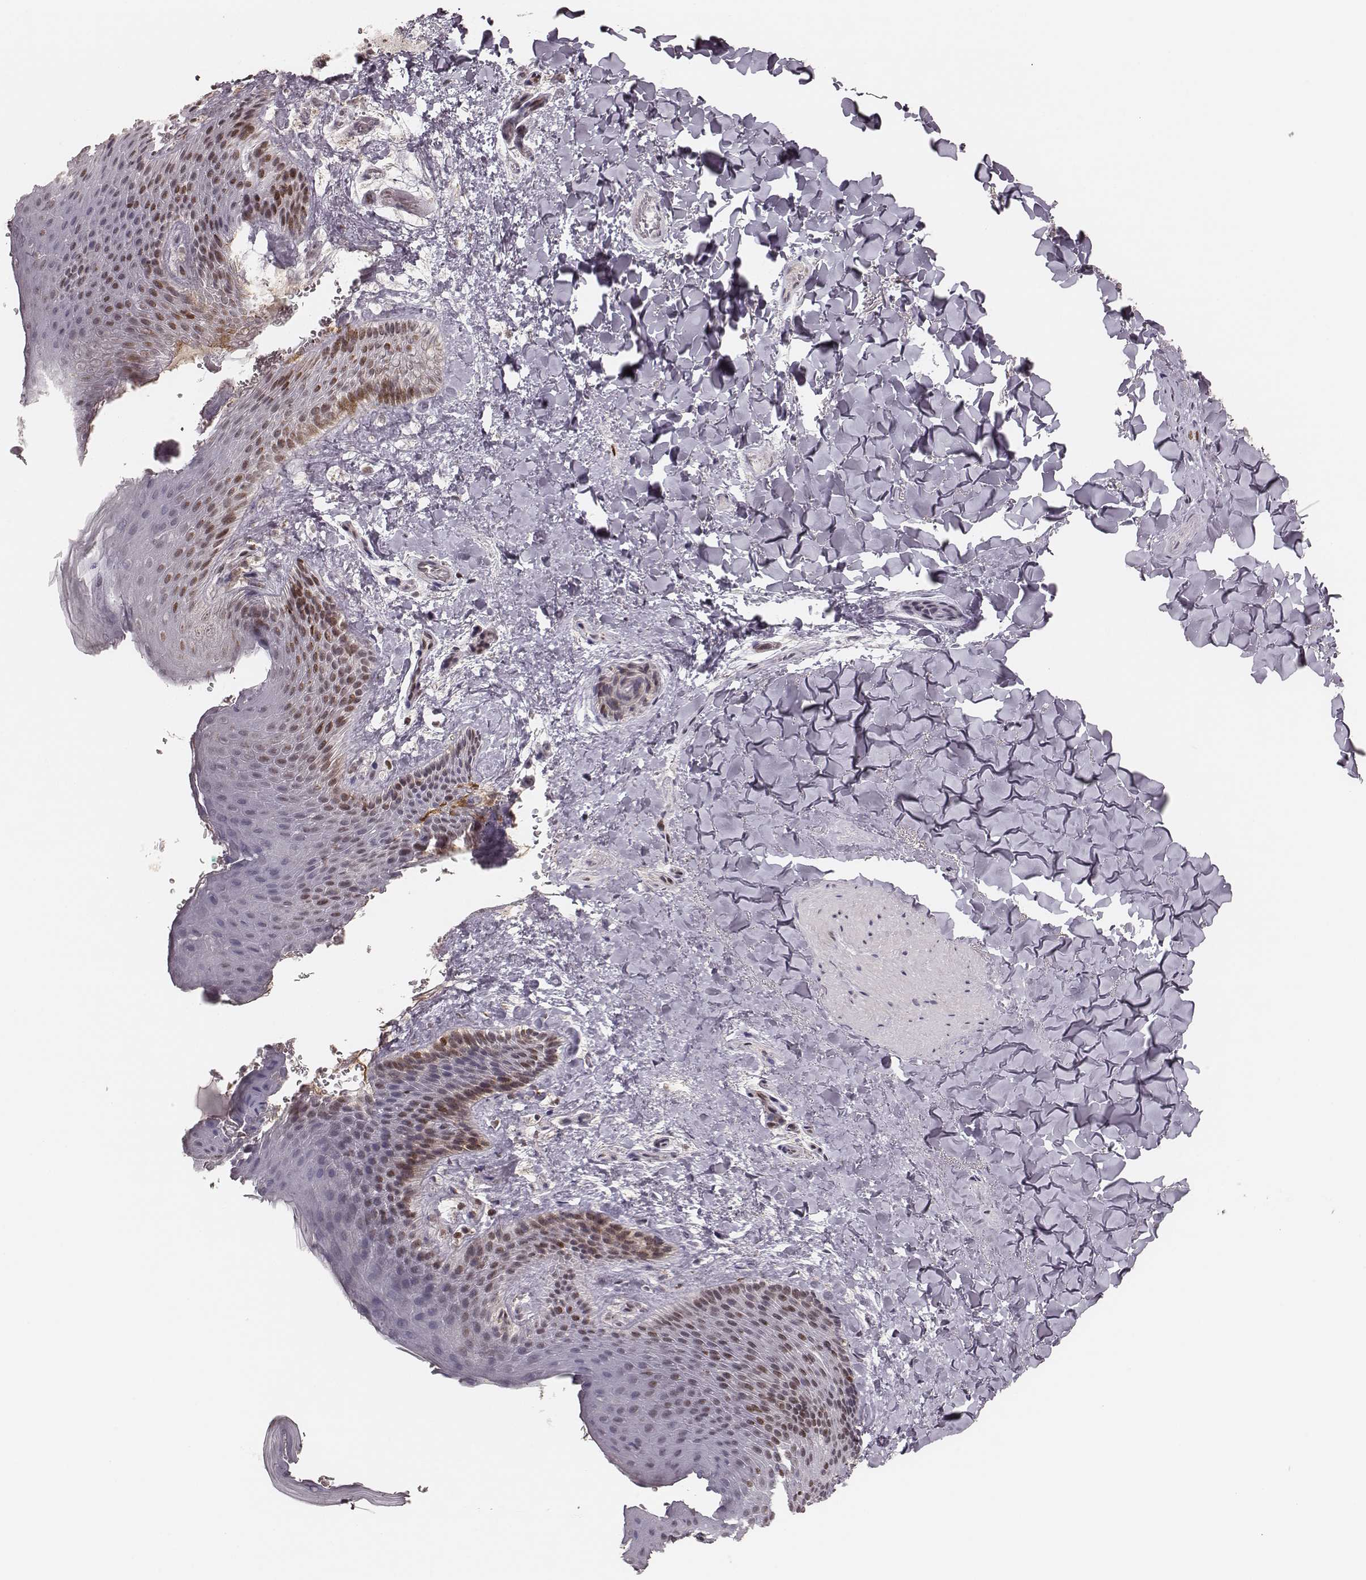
{"staining": {"intensity": "moderate", "quantity": ">75%", "location": "nuclear"}, "tissue": "skin", "cell_type": "Epidermal cells", "image_type": "normal", "snomed": [{"axis": "morphology", "description": "Normal tissue, NOS"}, {"axis": "topography", "description": "Anal"}], "caption": "High-power microscopy captured an IHC photomicrograph of normal skin, revealing moderate nuclear positivity in about >75% of epidermal cells.", "gene": "PARP1", "patient": {"sex": "male", "age": 36}}